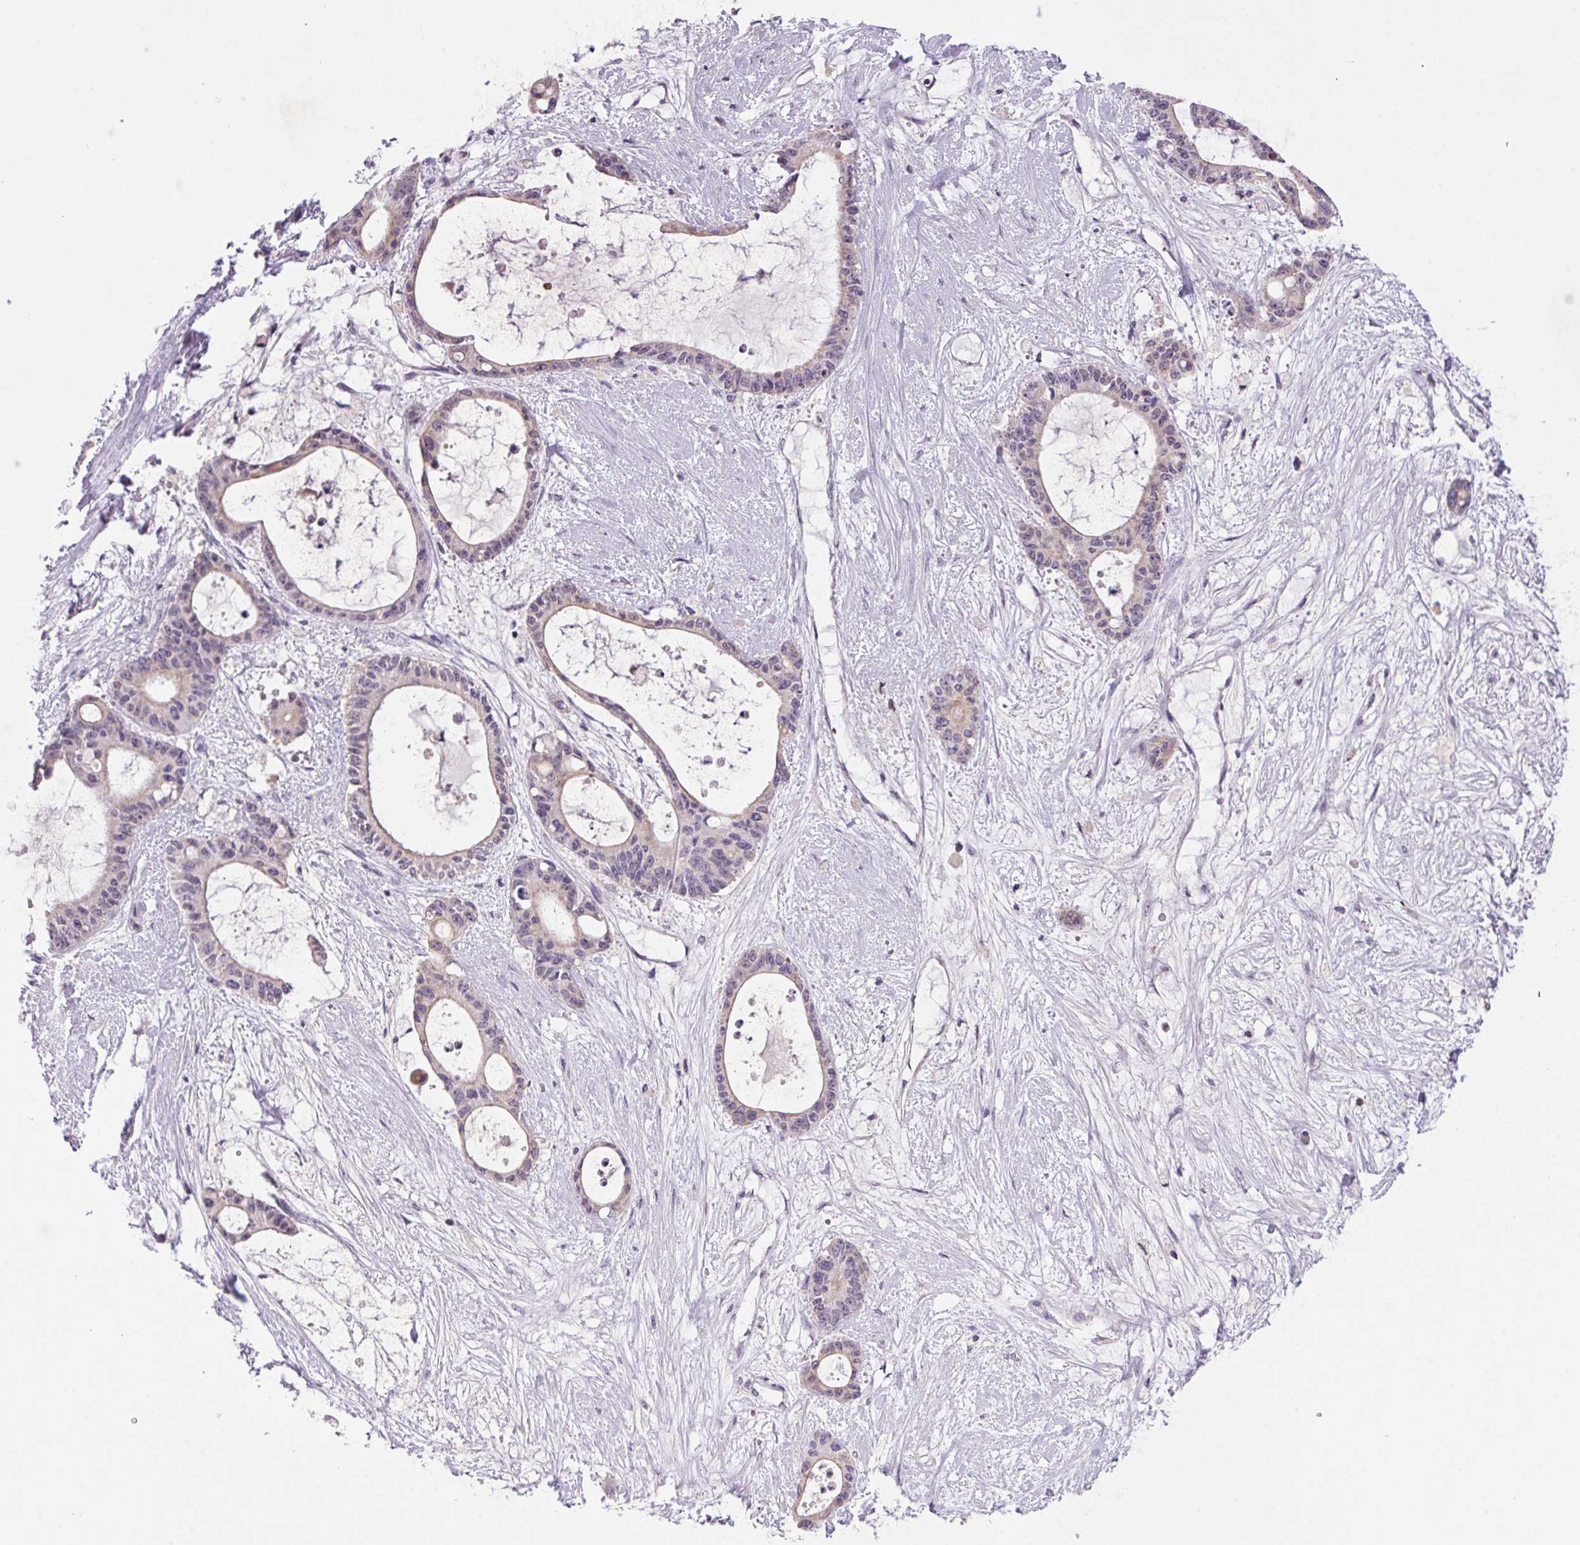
{"staining": {"intensity": "weak", "quantity": "<25%", "location": "cytoplasmic/membranous"}, "tissue": "liver cancer", "cell_type": "Tumor cells", "image_type": "cancer", "snomed": [{"axis": "morphology", "description": "Normal tissue, NOS"}, {"axis": "morphology", "description": "Cholangiocarcinoma"}, {"axis": "topography", "description": "Liver"}, {"axis": "topography", "description": "Peripheral nerve tissue"}], "caption": "The immunohistochemistry micrograph has no significant positivity in tumor cells of liver cholangiocarcinoma tissue. (Brightfield microscopy of DAB (3,3'-diaminobenzidine) immunohistochemistry at high magnification).", "gene": "TRDN", "patient": {"sex": "female", "age": 73}}